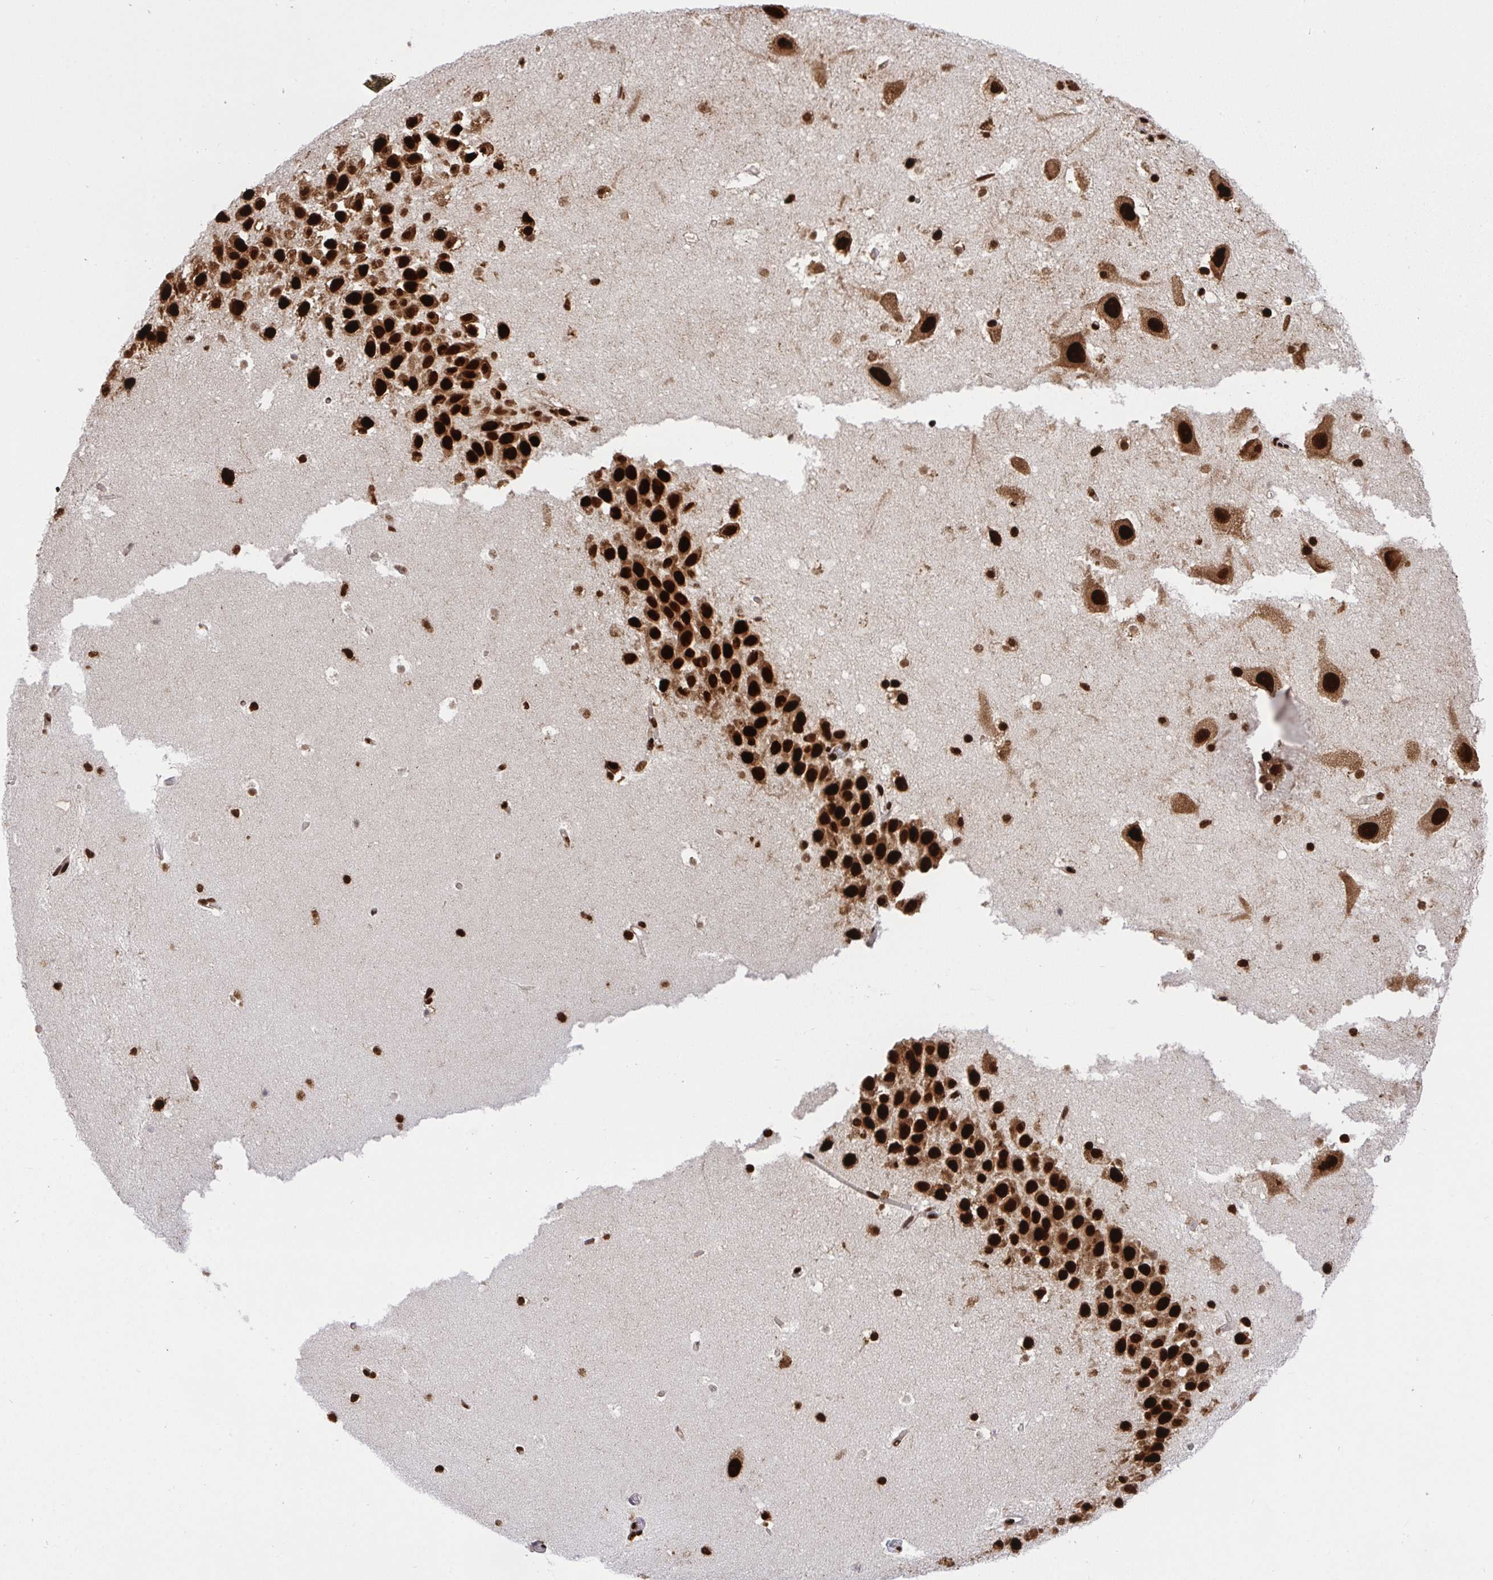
{"staining": {"intensity": "strong", "quantity": ">75%", "location": "nuclear"}, "tissue": "hippocampus", "cell_type": "Glial cells", "image_type": "normal", "snomed": [{"axis": "morphology", "description": "Normal tissue, NOS"}, {"axis": "topography", "description": "Hippocampus"}], "caption": "An immunohistochemistry (IHC) histopathology image of unremarkable tissue is shown. Protein staining in brown labels strong nuclear positivity in hippocampus within glial cells.", "gene": "HNRNPL", "patient": {"sex": "male", "age": 26}}